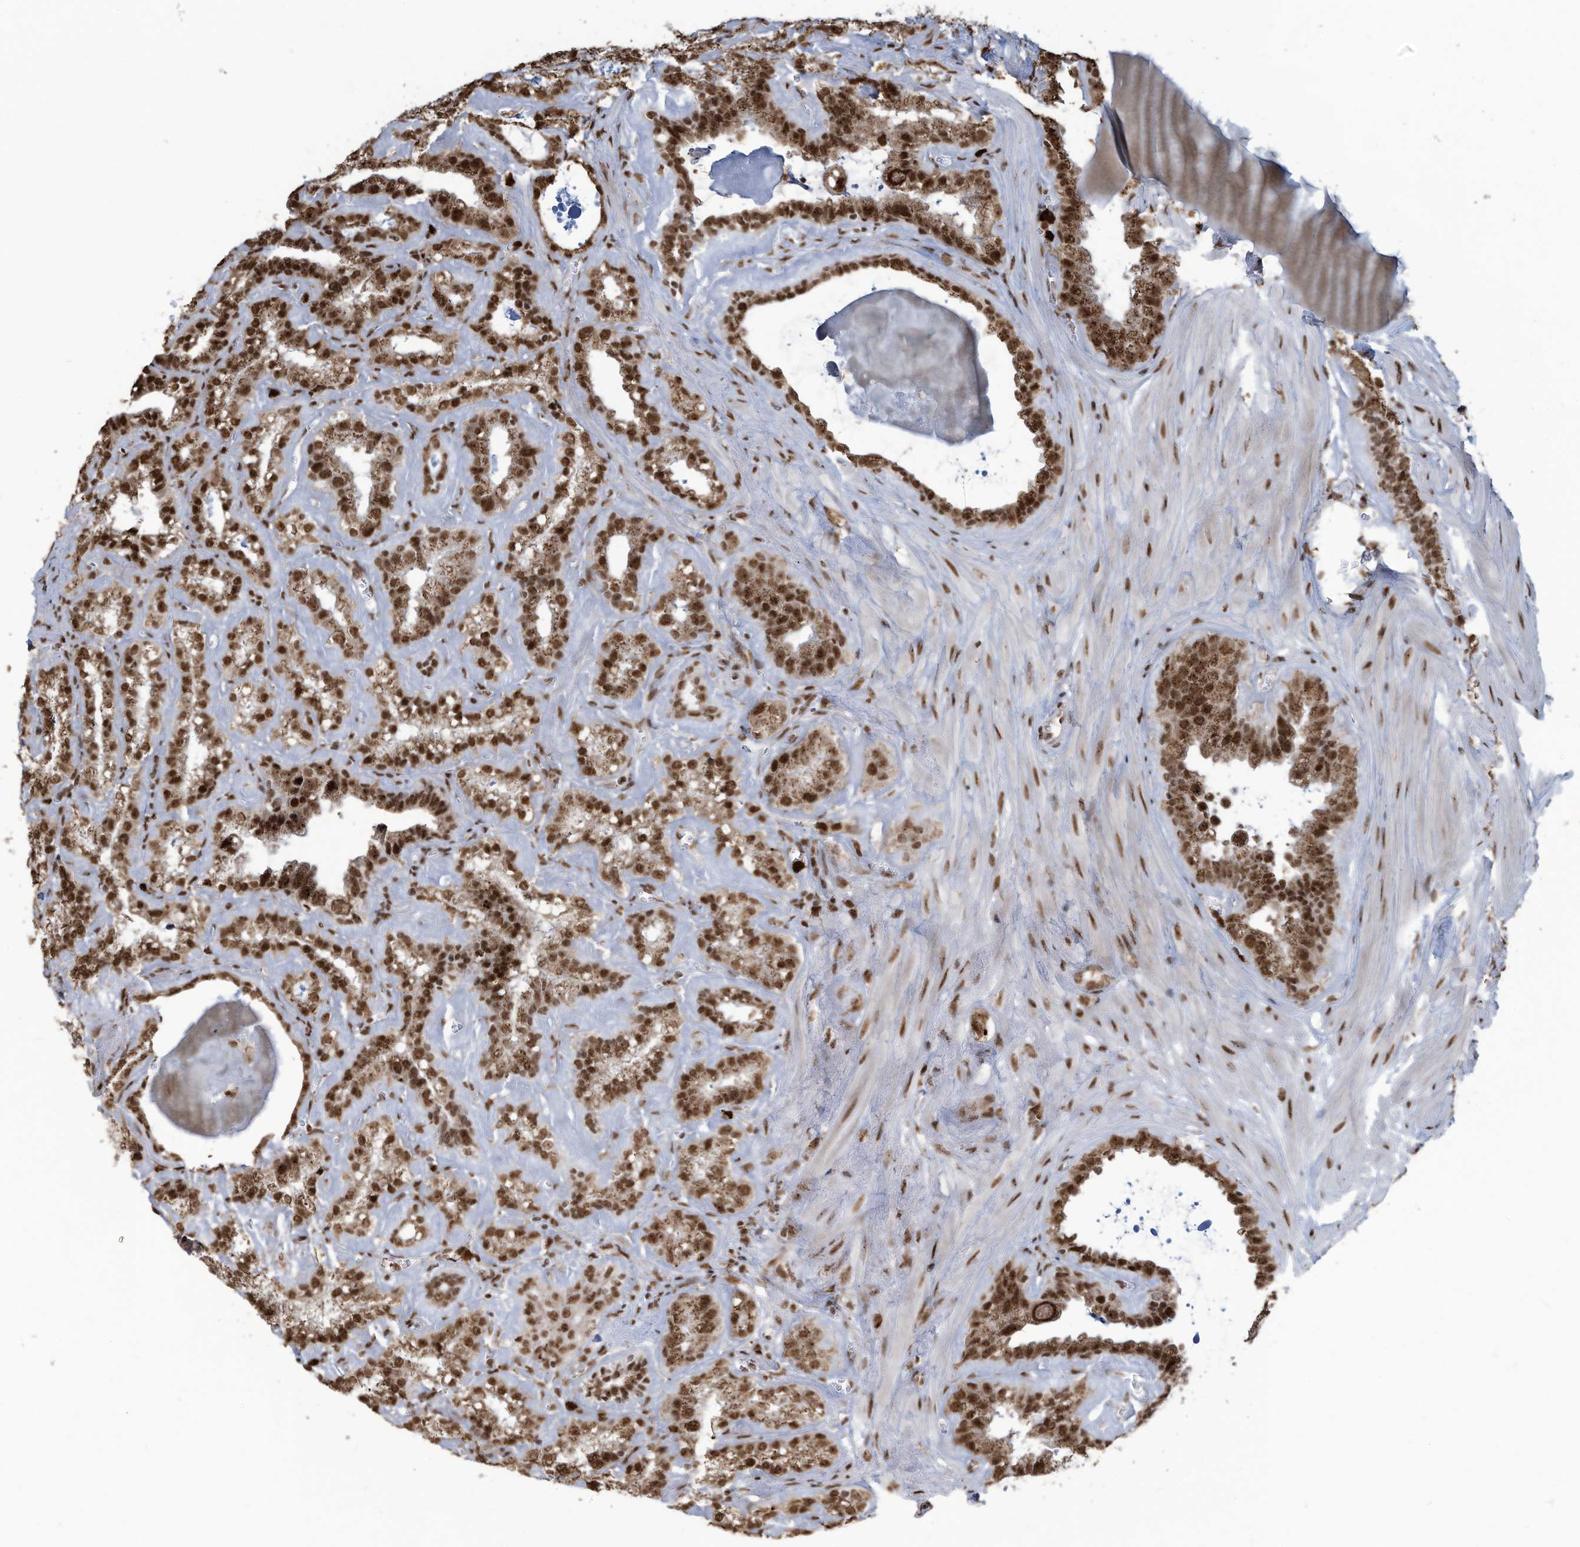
{"staining": {"intensity": "strong", "quantity": ">75%", "location": "cytoplasmic/membranous,nuclear"}, "tissue": "seminal vesicle", "cell_type": "Glandular cells", "image_type": "normal", "snomed": [{"axis": "morphology", "description": "Normal tissue, NOS"}, {"axis": "topography", "description": "Prostate"}, {"axis": "topography", "description": "Seminal veicle"}], "caption": "Immunohistochemical staining of benign human seminal vesicle reveals high levels of strong cytoplasmic/membranous,nuclear positivity in about >75% of glandular cells.", "gene": "LBH", "patient": {"sex": "male", "age": 59}}